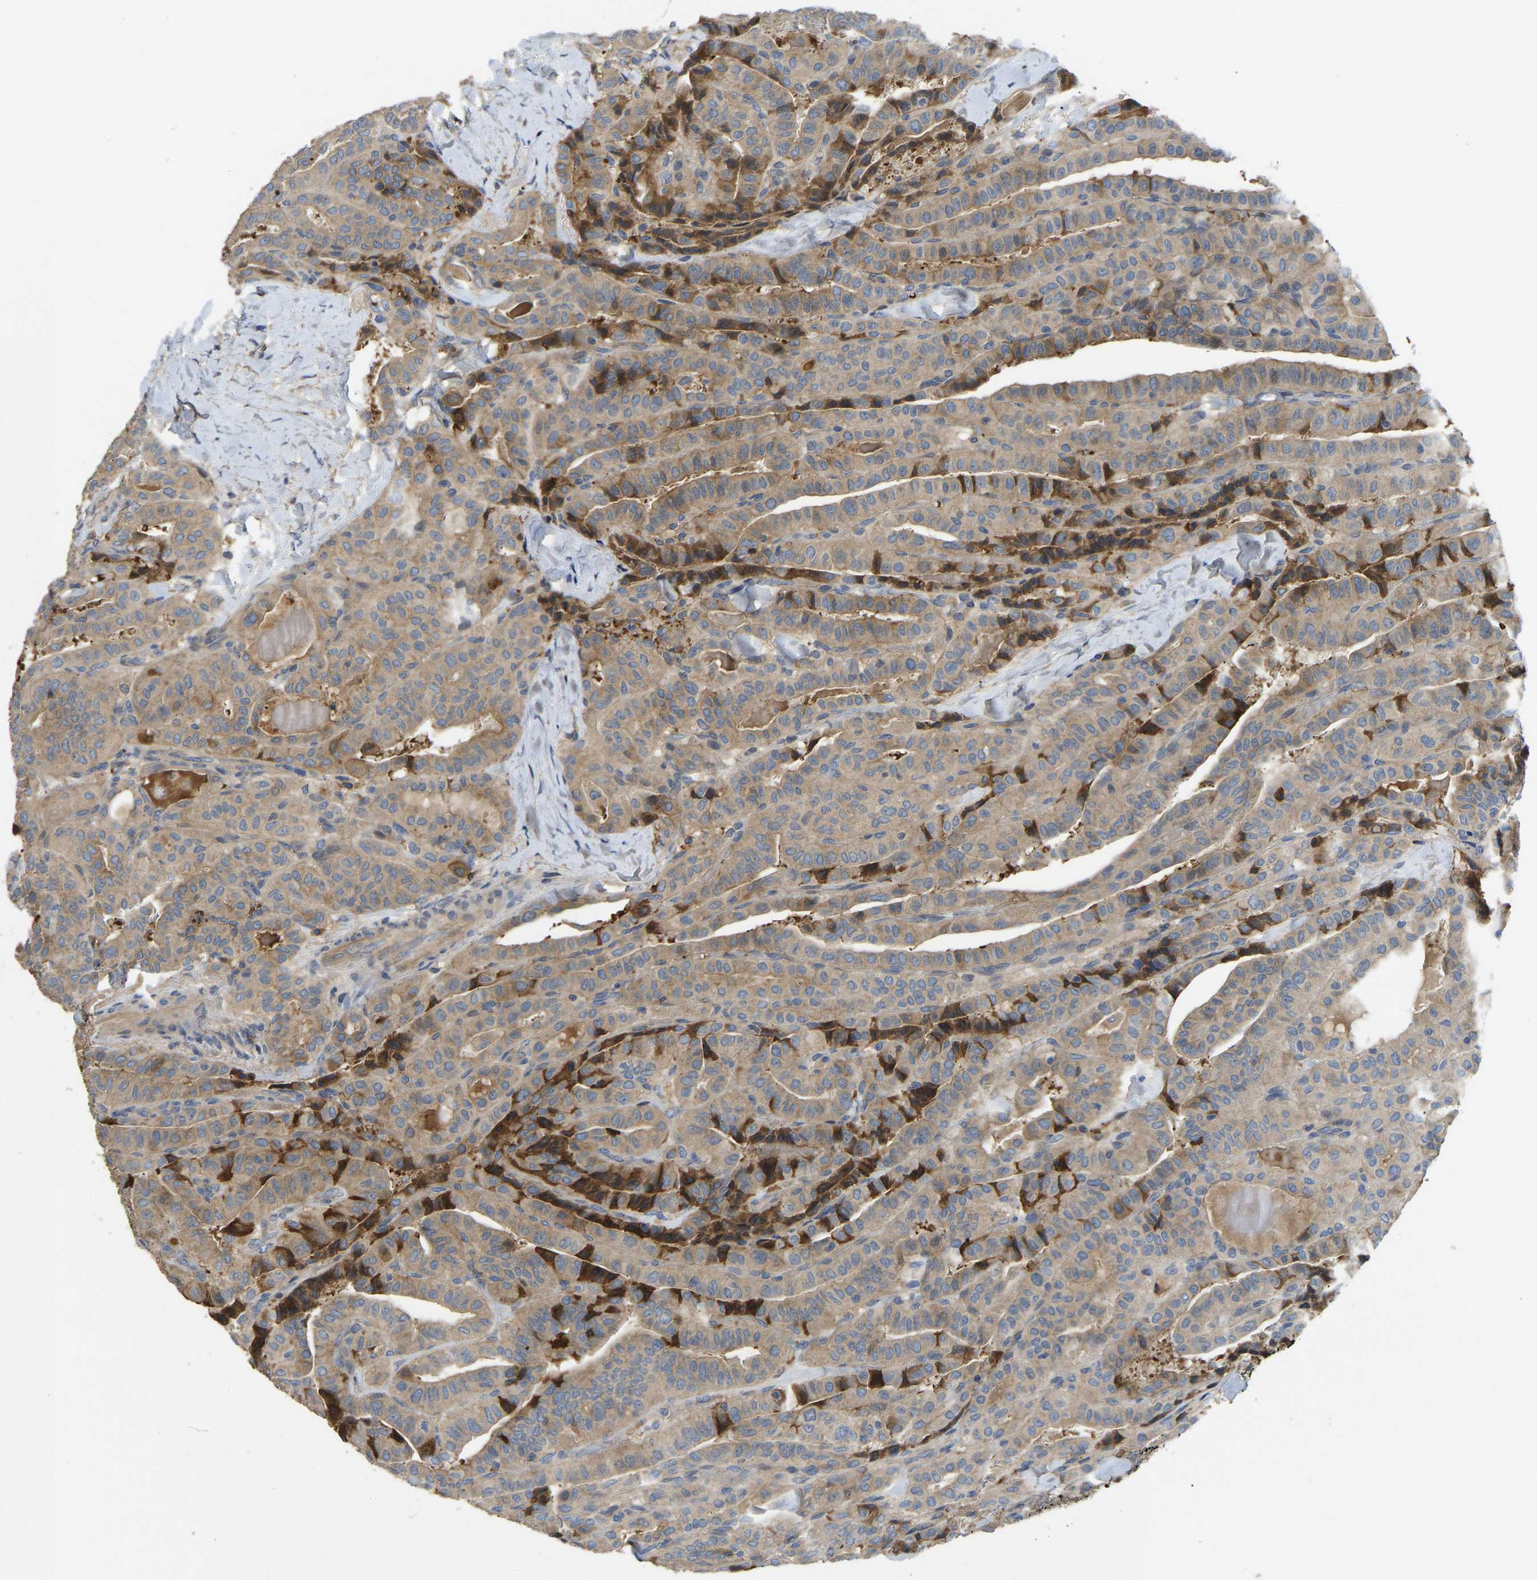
{"staining": {"intensity": "strong", "quantity": "<25%", "location": "cytoplasmic/membranous"}, "tissue": "thyroid cancer", "cell_type": "Tumor cells", "image_type": "cancer", "snomed": [{"axis": "morphology", "description": "Papillary adenocarcinoma, NOS"}, {"axis": "topography", "description": "Thyroid gland"}], "caption": "The histopathology image reveals immunohistochemical staining of papillary adenocarcinoma (thyroid). There is strong cytoplasmic/membranous expression is present in approximately <25% of tumor cells.", "gene": "VCPKMT", "patient": {"sex": "male", "age": 77}}